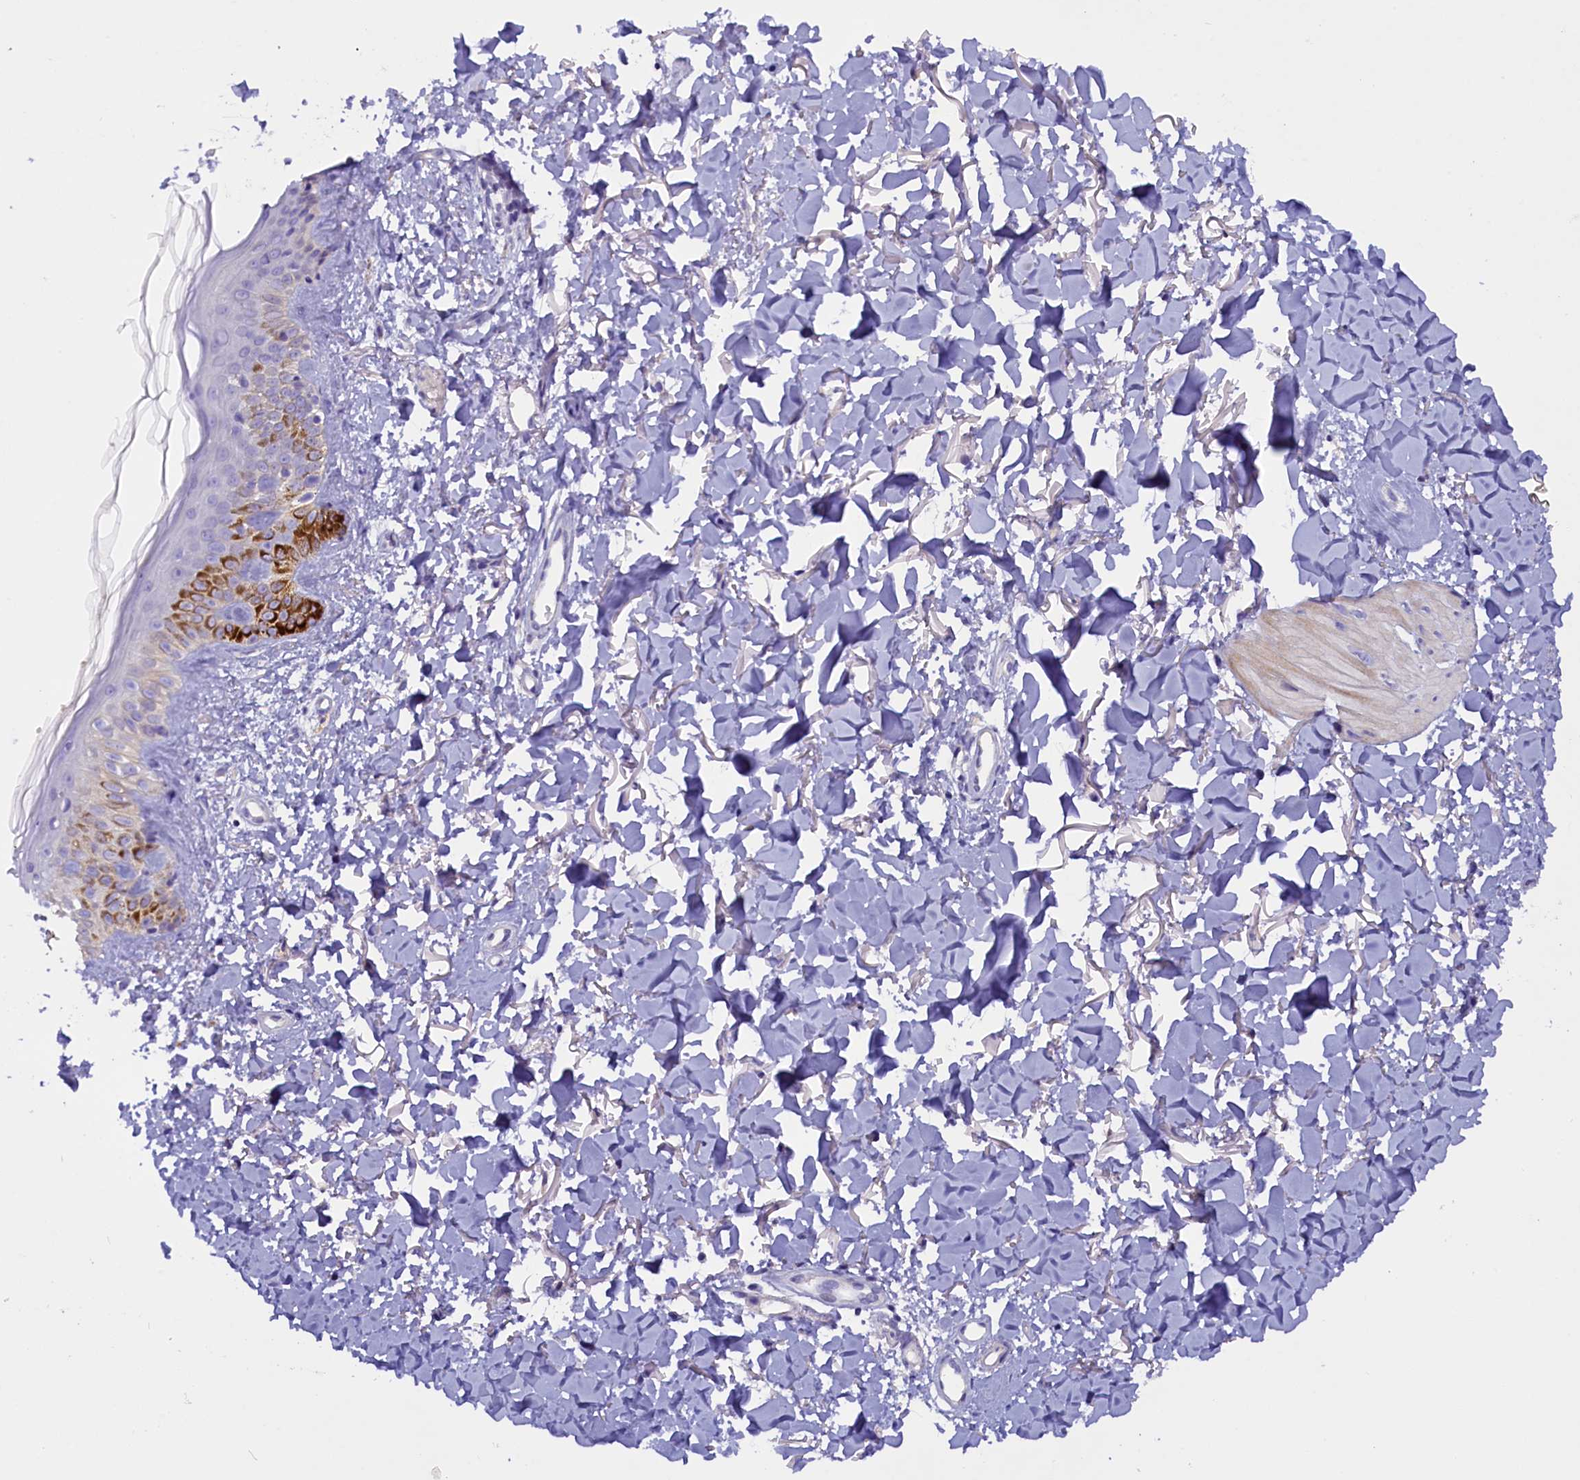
{"staining": {"intensity": "negative", "quantity": "none", "location": "none"}, "tissue": "skin", "cell_type": "Fibroblasts", "image_type": "normal", "snomed": [{"axis": "morphology", "description": "Normal tissue, NOS"}, {"axis": "topography", "description": "Skin"}], "caption": "High power microscopy photomicrograph of an IHC photomicrograph of benign skin, revealing no significant positivity in fibroblasts.", "gene": "RTTN", "patient": {"sex": "female", "age": 58}}